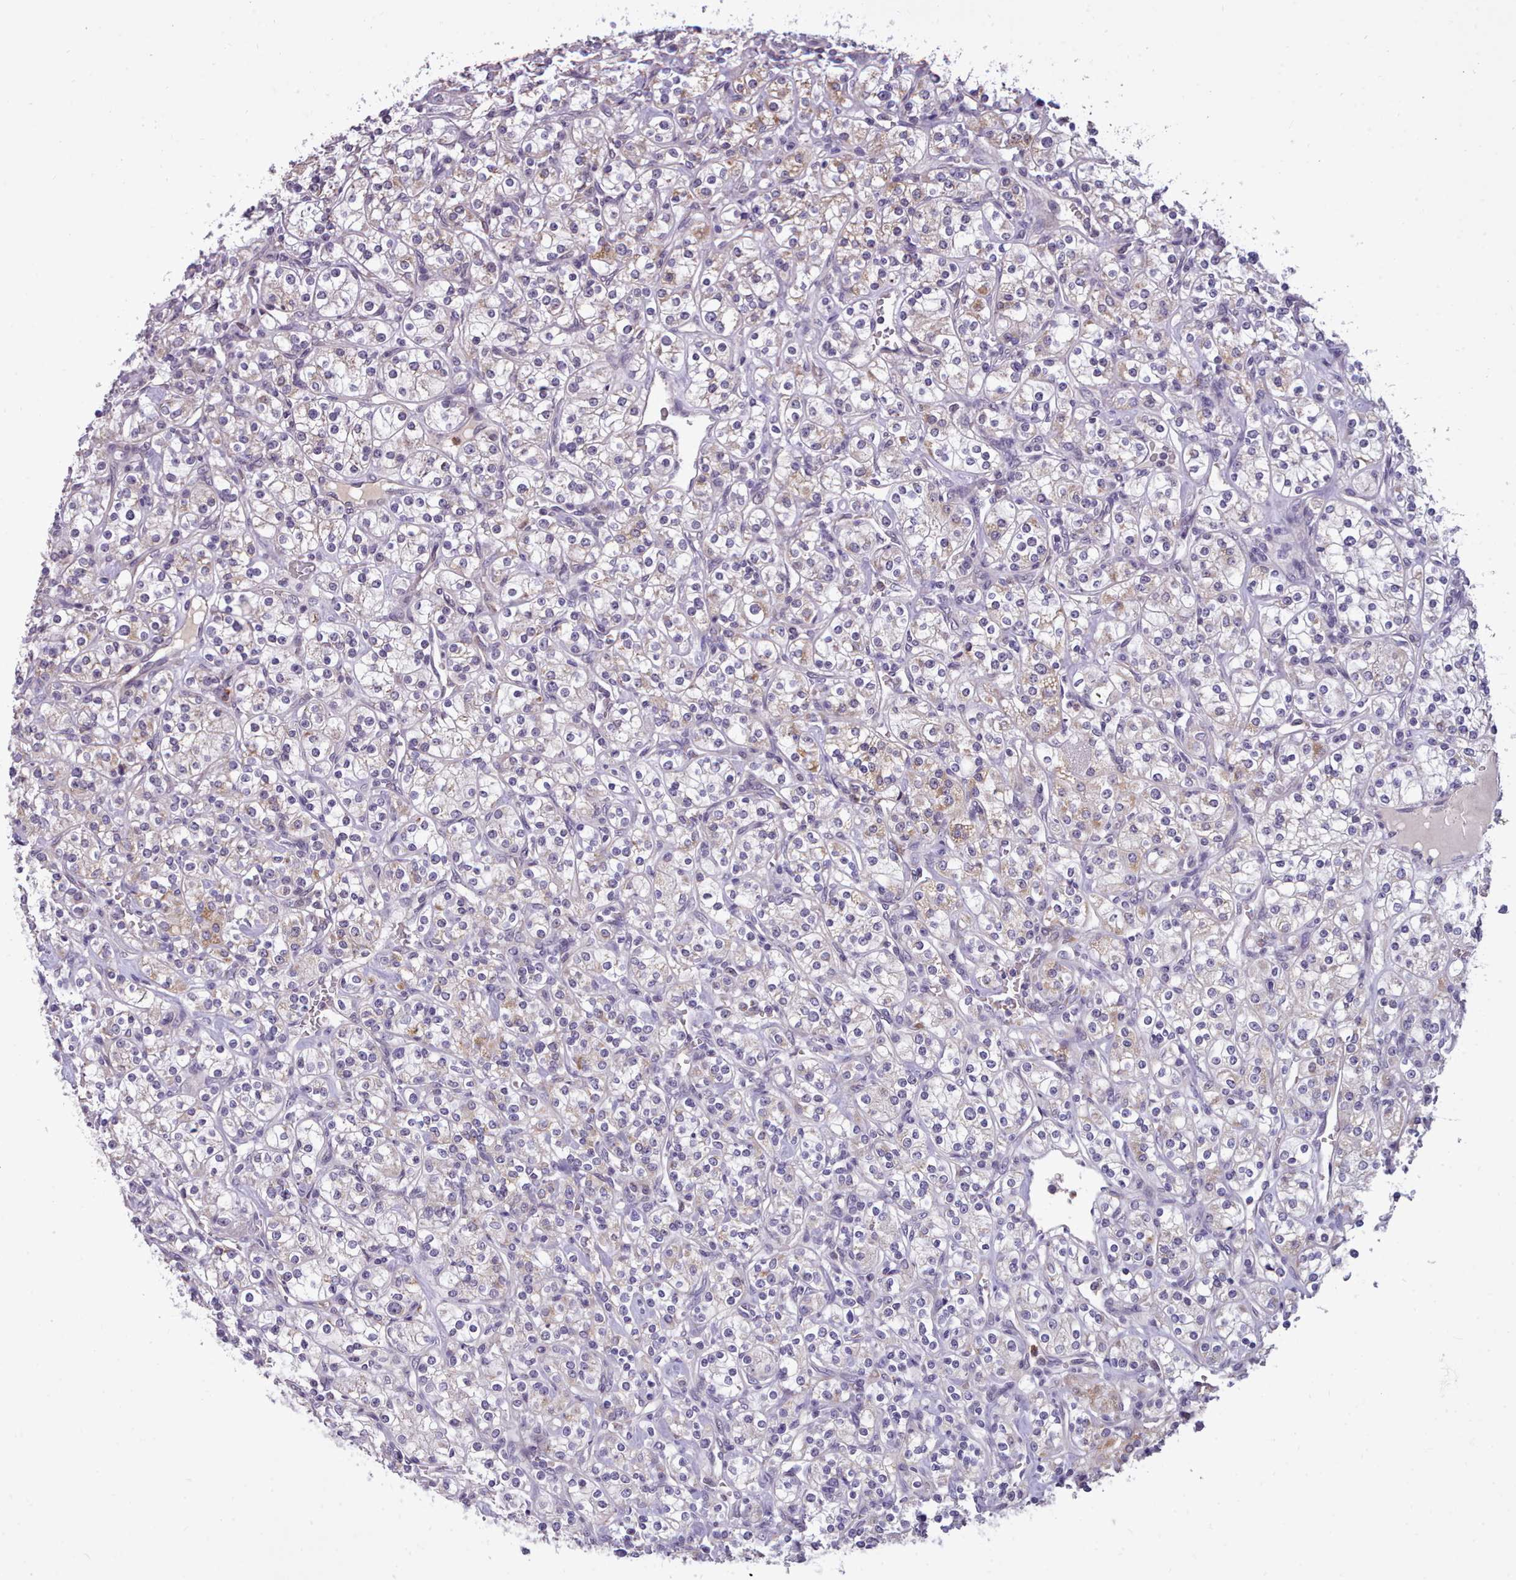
{"staining": {"intensity": "negative", "quantity": "none", "location": "none"}, "tissue": "renal cancer", "cell_type": "Tumor cells", "image_type": "cancer", "snomed": [{"axis": "morphology", "description": "Adenocarcinoma, NOS"}, {"axis": "topography", "description": "Kidney"}], "caption": "This is an immunohistochemistry (IHC) image of renal cancer. There is no staining in tumor cells.", "gene": "KCTD16", "patient": {"sex": "male", "age": 77}}